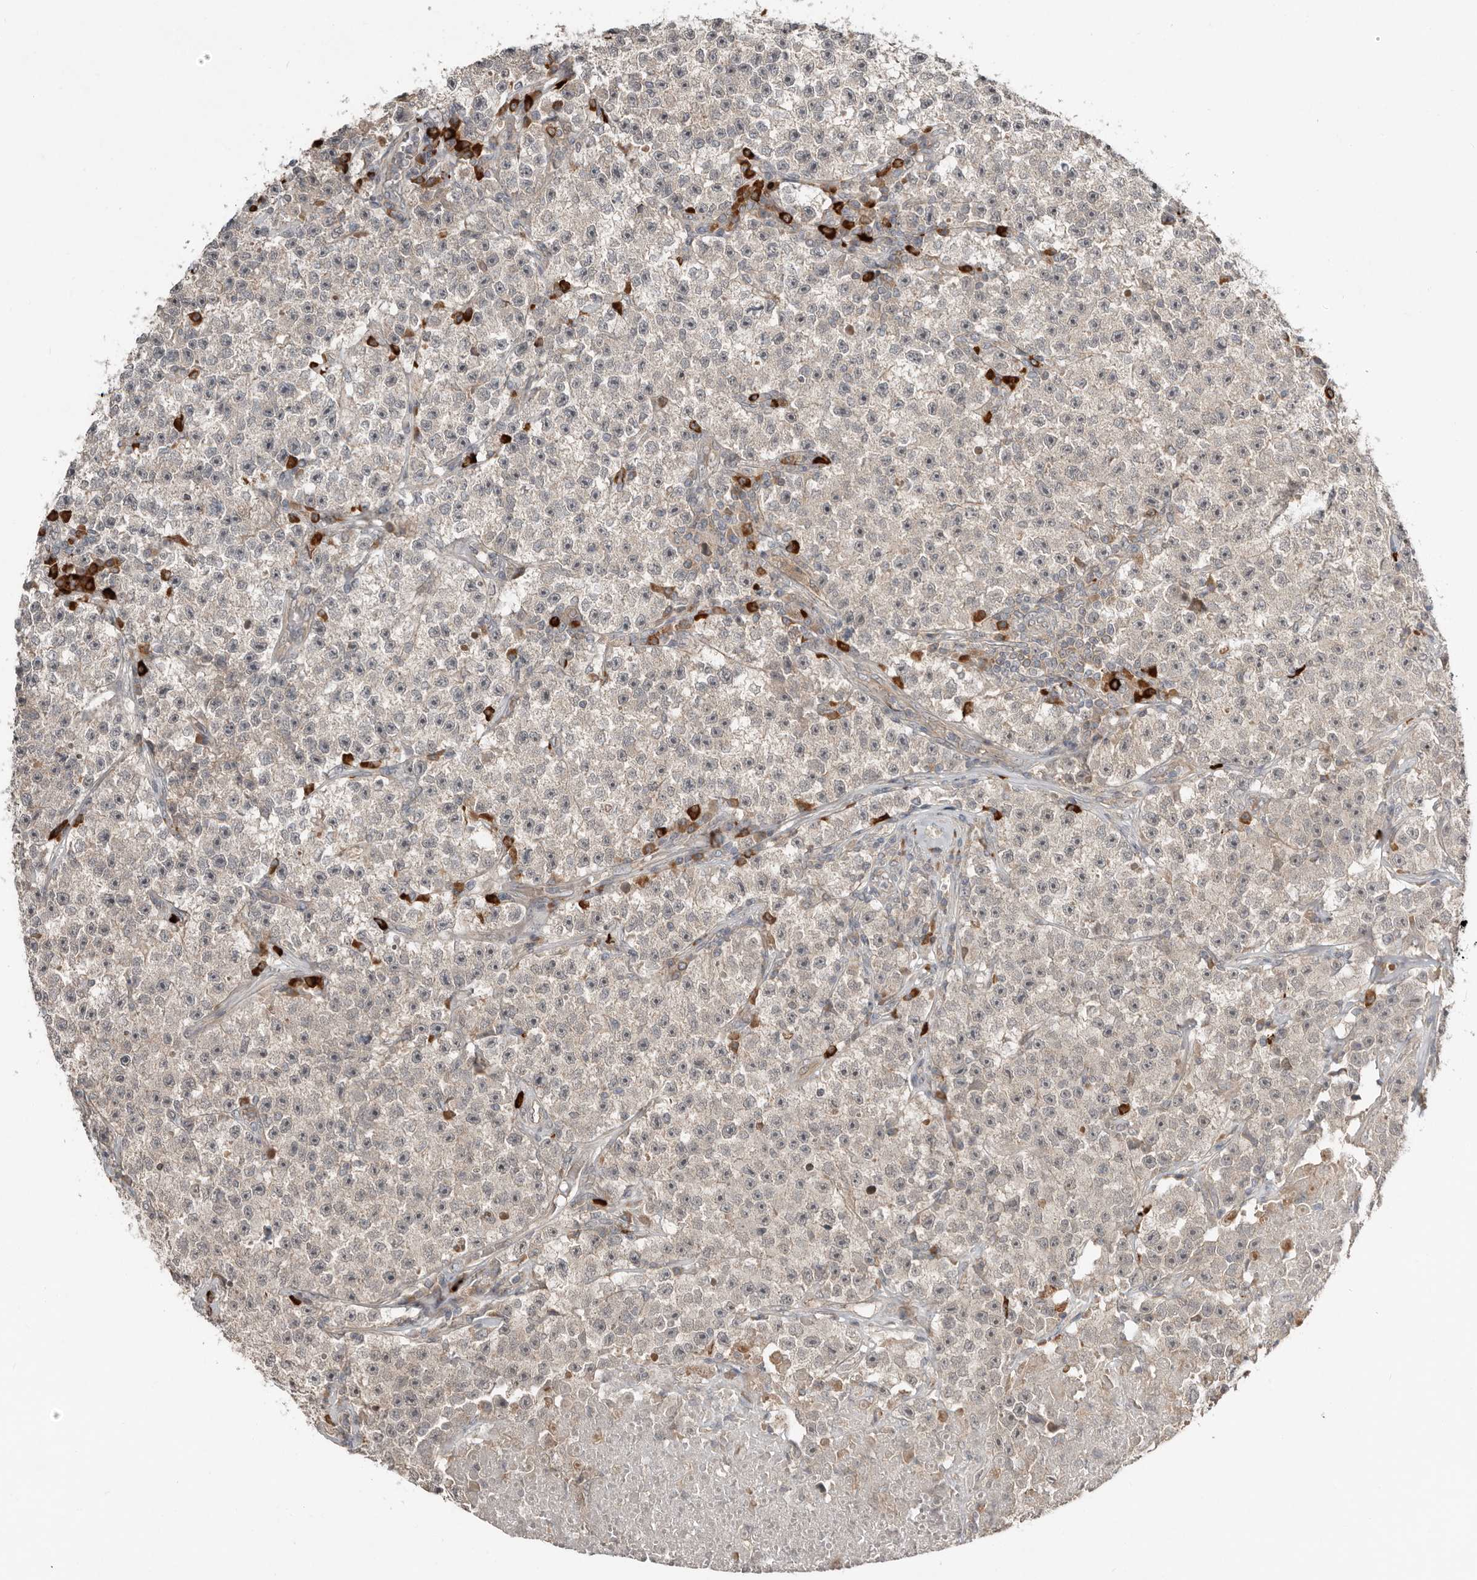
{"staining": {"intensity": "negative", "quantity": "none", "location": "none"}, "tissue": "testis cancer", "cell_type": "Tumor cells", "image_type": "cancer", "snomed": [{"axis": "morphology", "description": "Seminoma, NOS"}, {"axis": "topography", "description": "Testis"}], "caption": "Immunohistochemistry histopathology image of human testis seminoma stained for a protein (brown), which reveals no expression in tumor cells.", "gene": "TEAD3", "patient": {"sex": "male", "age": 22}}